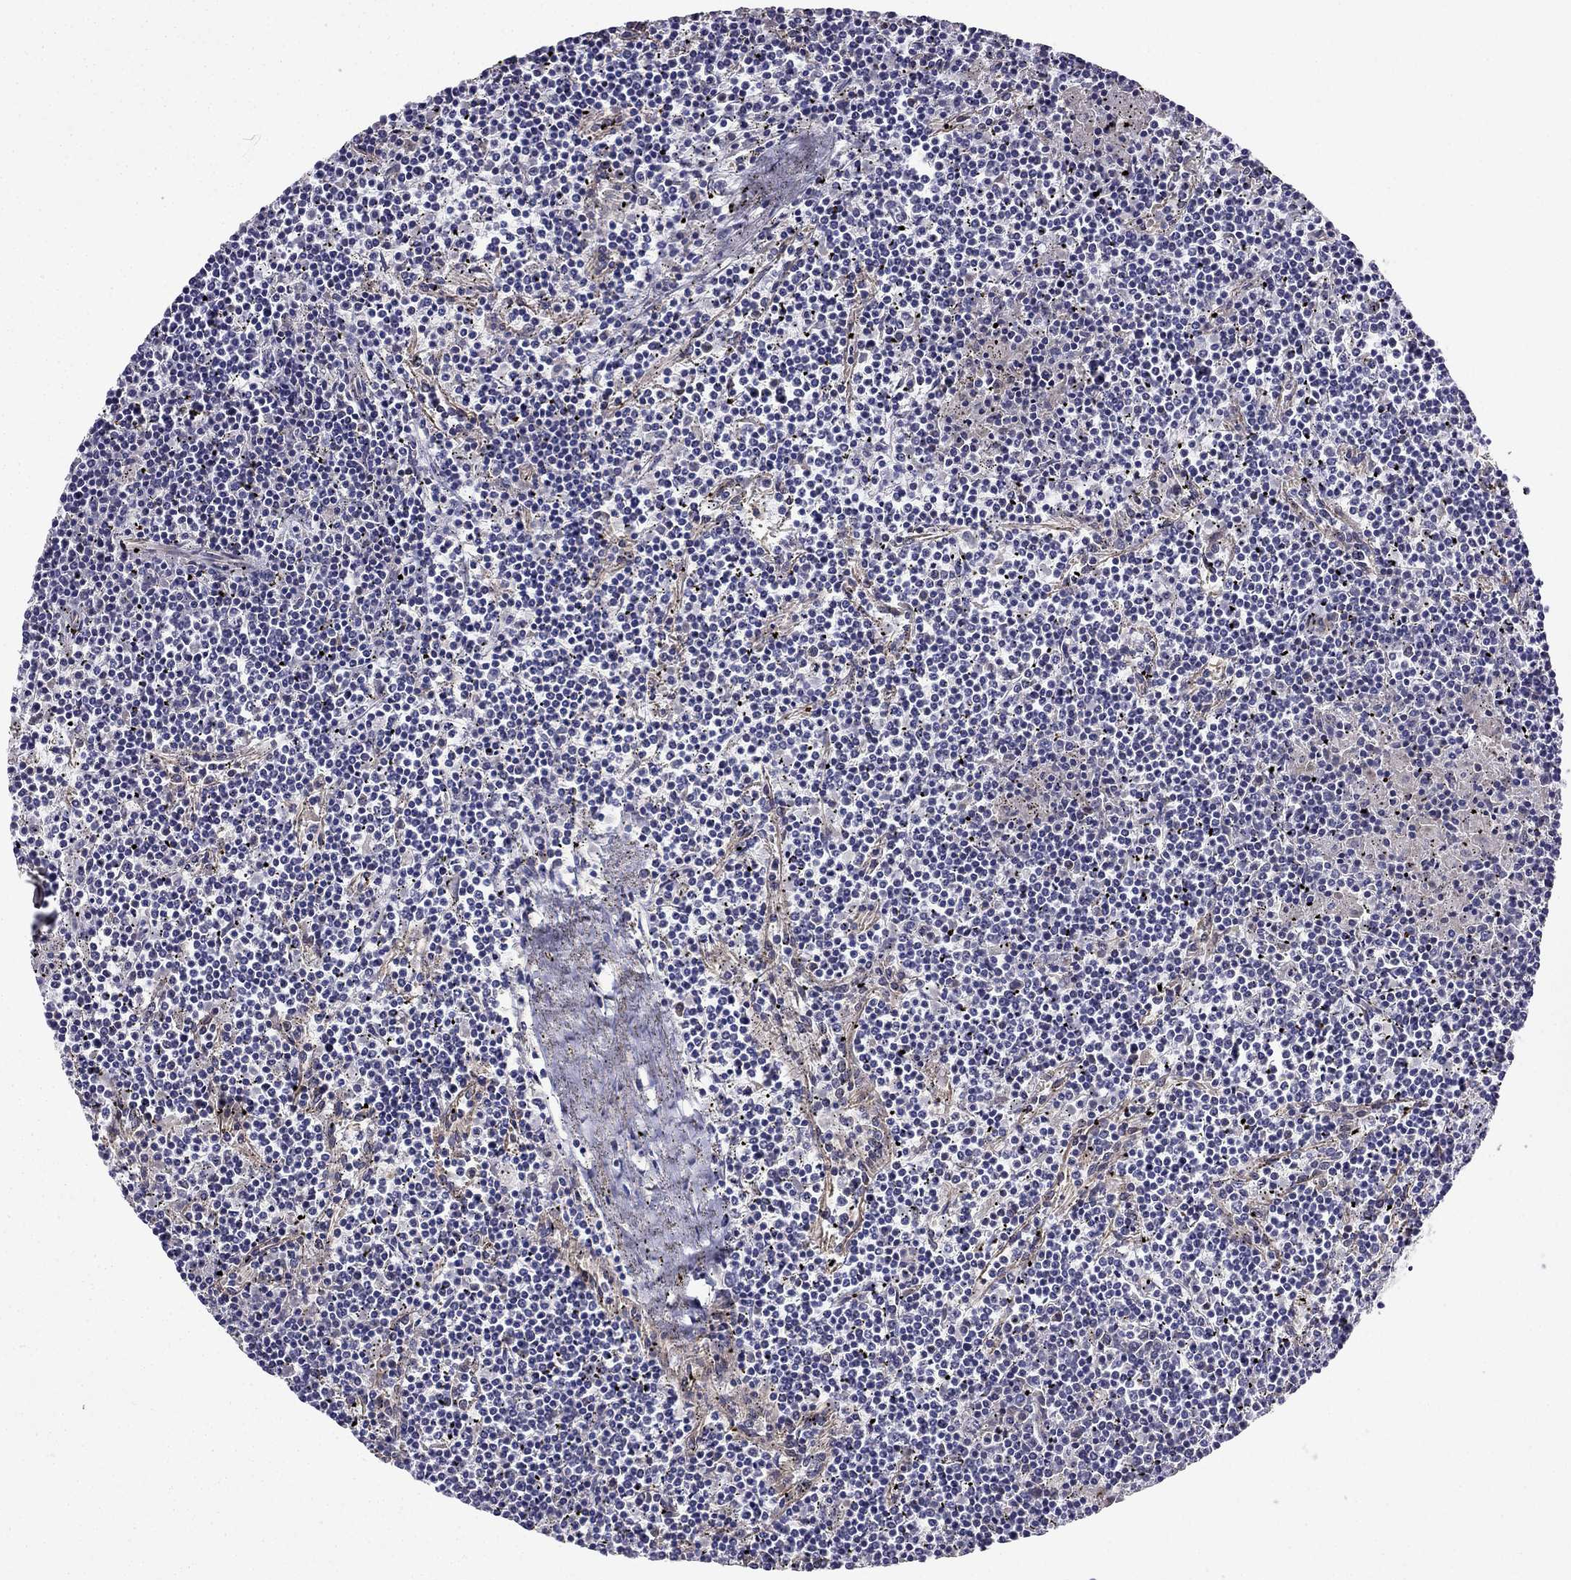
{"staining": {"intensity": "negative", "quantity": "none", "location": "none"}, "tissue": "lymphoma", "cell_type": "Tumor cells", "image_type": "cancer", "snomed": [{"axis": "morphology", "description": "Malignant lymphoma, non-Hodgkin's type, Low grade"}, {"axis": "topography", "description": "Spleen"}], "caption": "Tumor cells are negative for protein expression in human low-grade malignant lymphoma, non-Hodgkin's type. (Immunohistochemistry (ihc), brightfield microscopy, high magnification).", "gene": "ENOX1", "patient": {"sex": "female", "age": 19}}